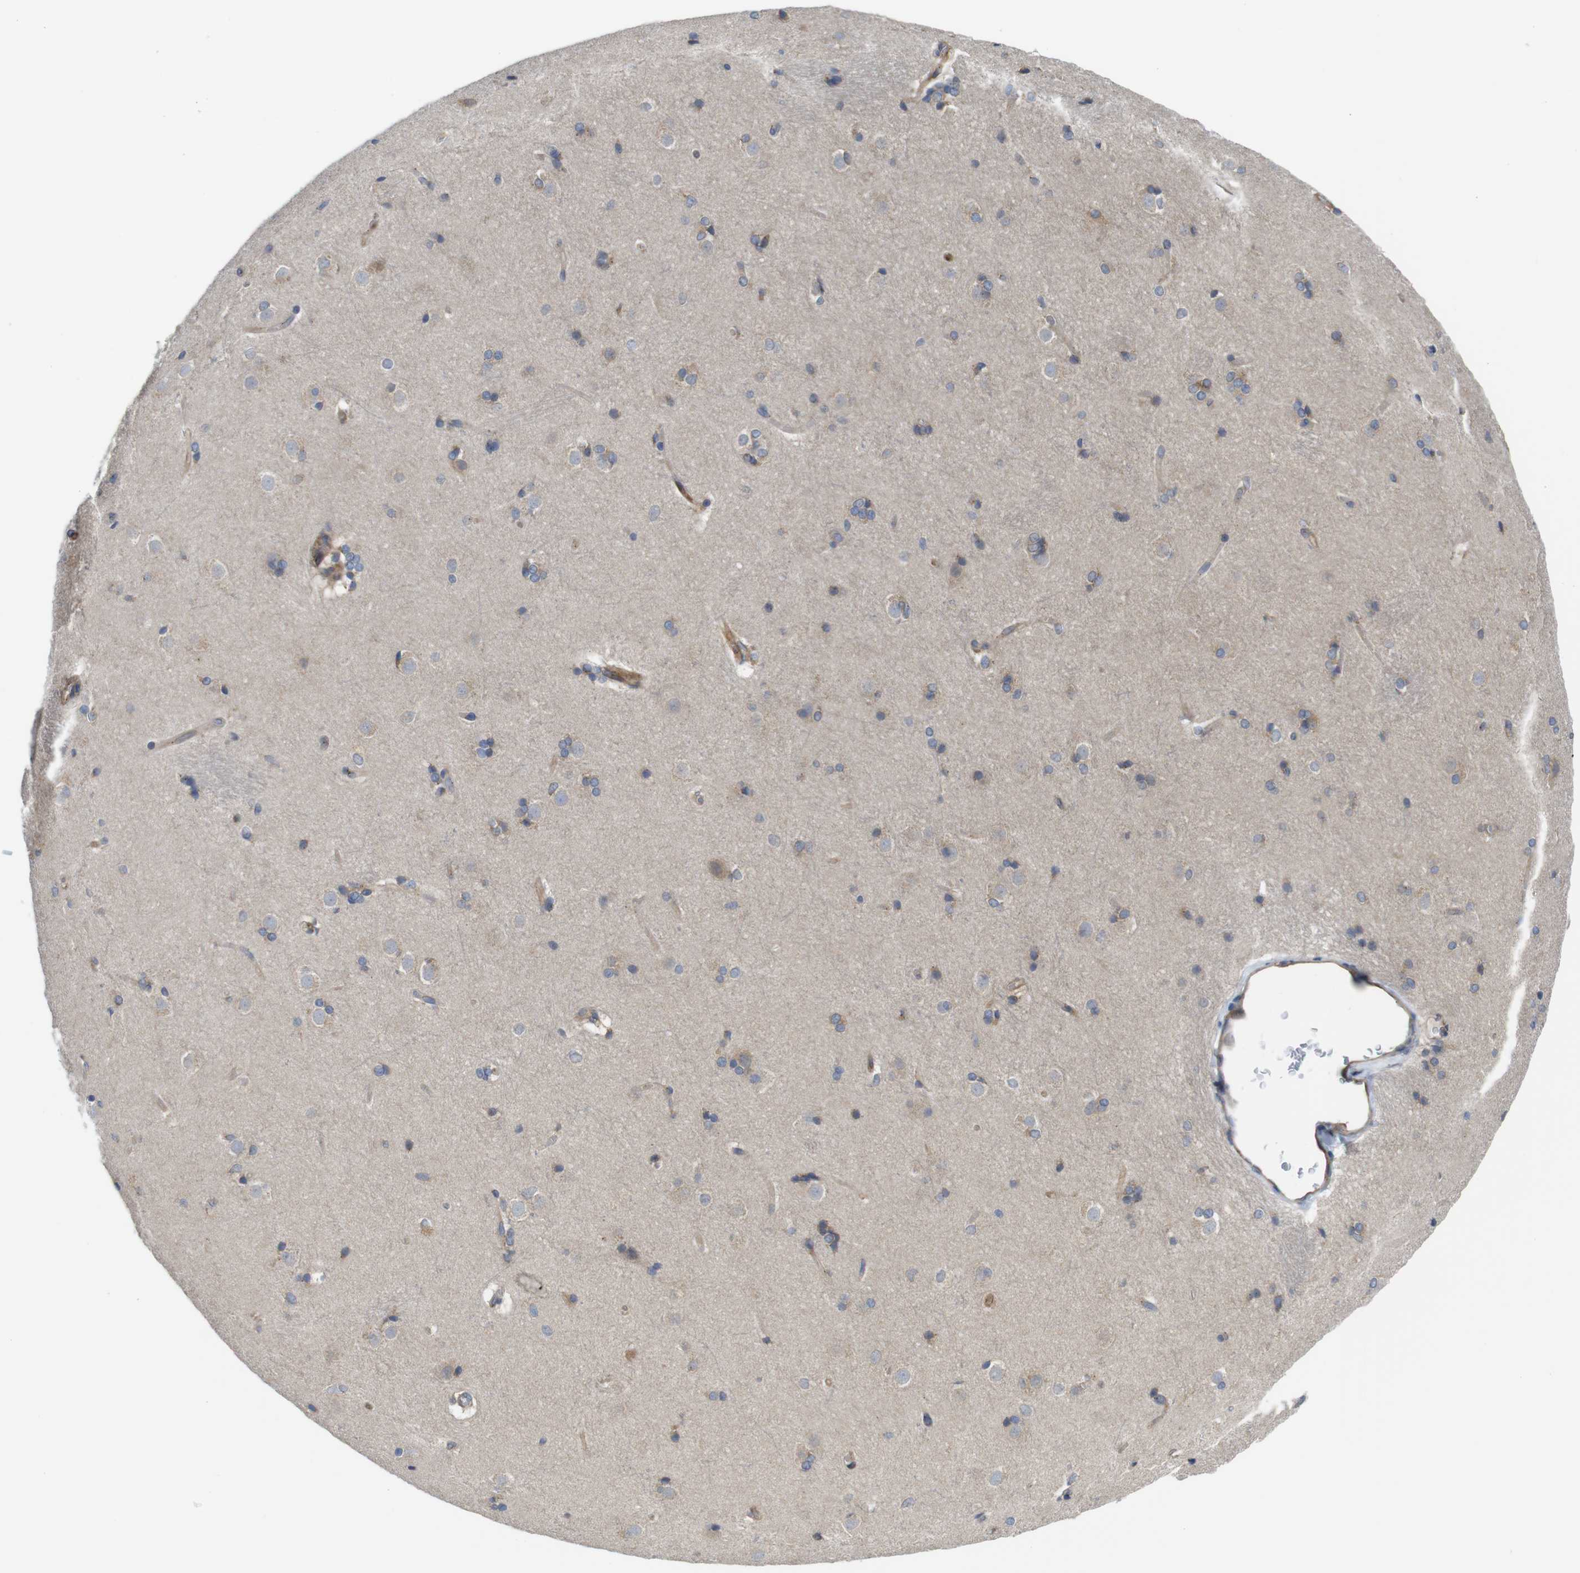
{"staining": {"intensity": "weak", "quantity": "<25%", "location": "cytoplasmic/membranous"}, "tissue": "caudate", "cell_type": "Glial cells", "image_type": "normal", "snomed": [{"axis": "morphology", "description": "Normal tissue, NOS"}, {"axis": "topography", "description": "Lateral ventricle wall"}], "caption": "Immunohistochemistry (IHC) of normal human caudate exhibits no expression in glial cells. (DAB (3,3'-diaminobenzidine) IHC with hematoxylin counter stain).", "gene": "DDRGK1", "patient": {"sex": "female", "age": 19}}